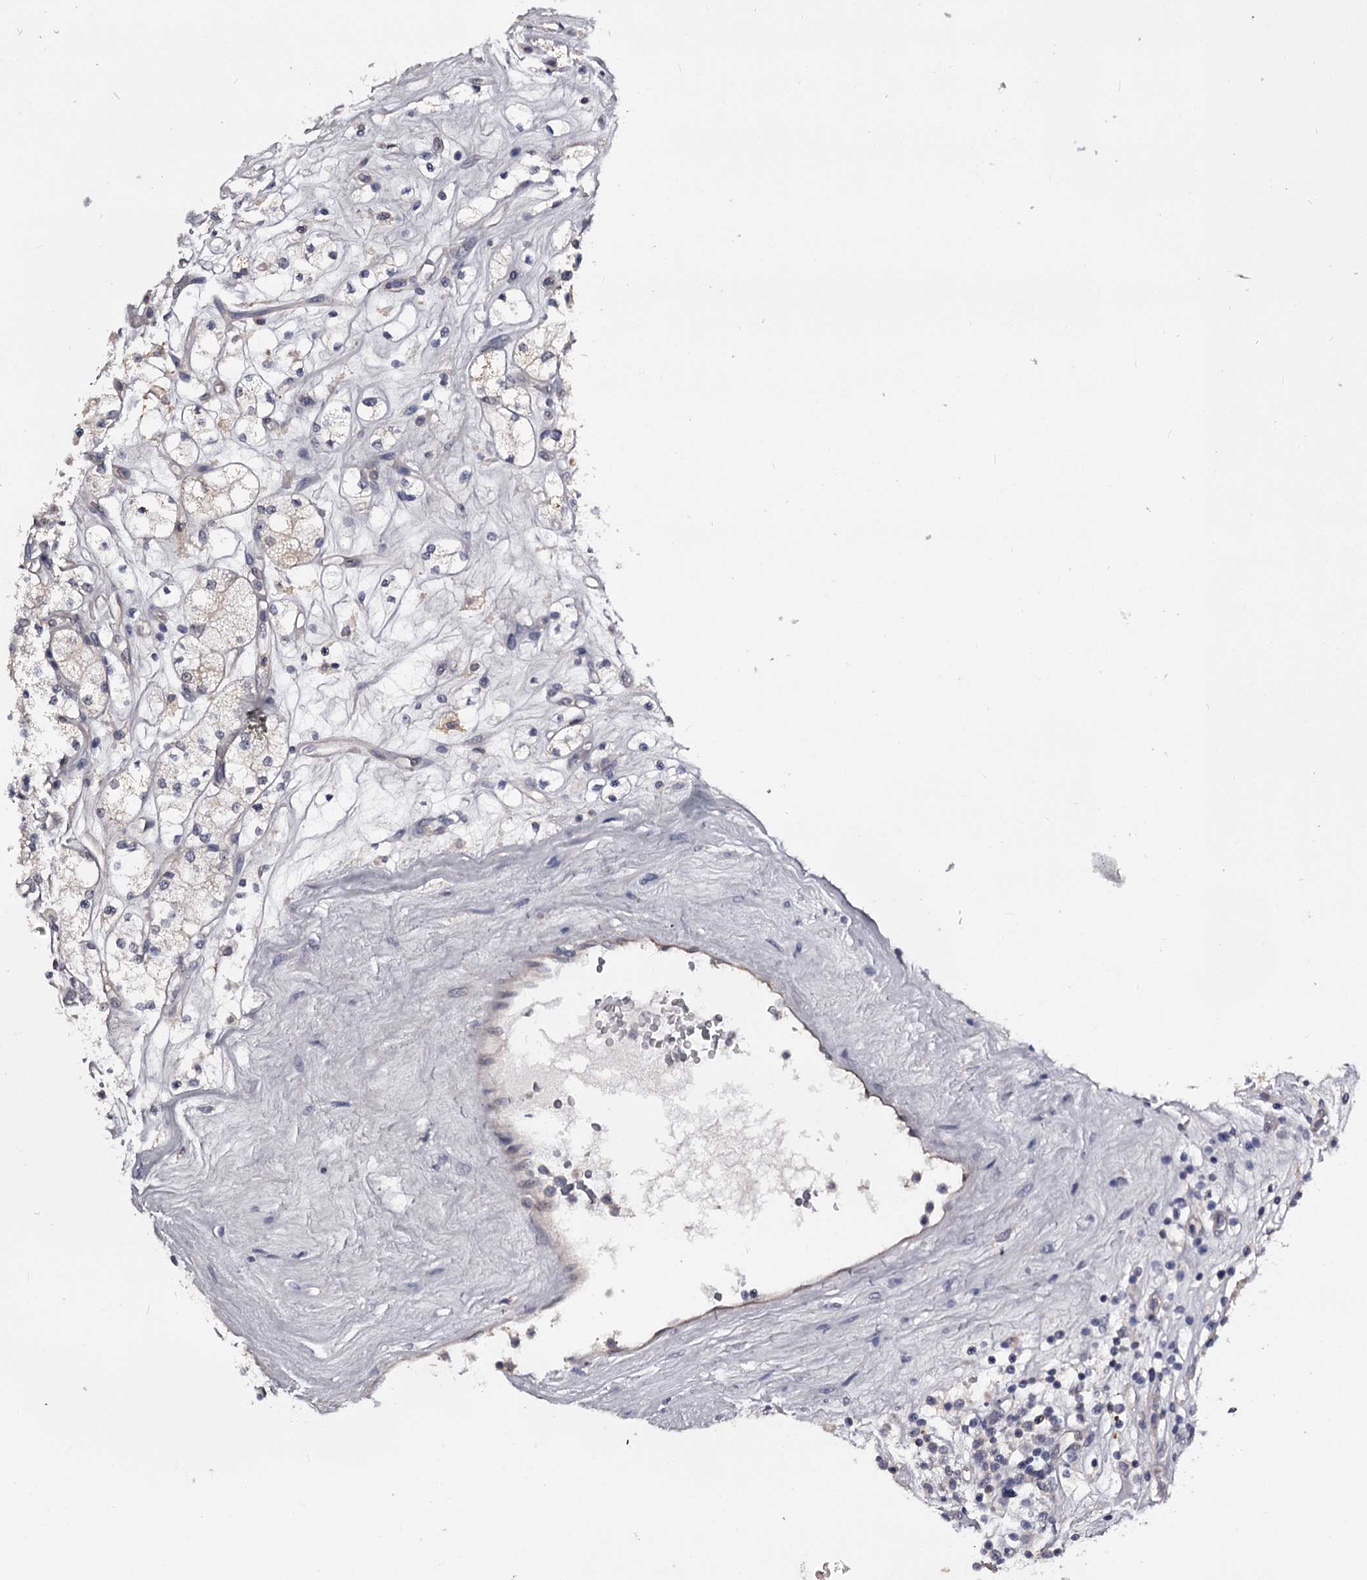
{"staining": {"intensity": "negative", "quantity": "none", "location": "none"}, "tissue": "renal cancer", "cell_type": "Tumor cells", "image_type": "cancer", "snomed": [{"axis": "morphology", "description": "Adenocarcinoma, NOS"}, {"axis": "topography", "description": "Kidney"}], "caption": "Tumor cells are negative for protein expression in human renal cancer.", "gene": "GSTO1", "patient": {"sex": "male", "age": 77}}